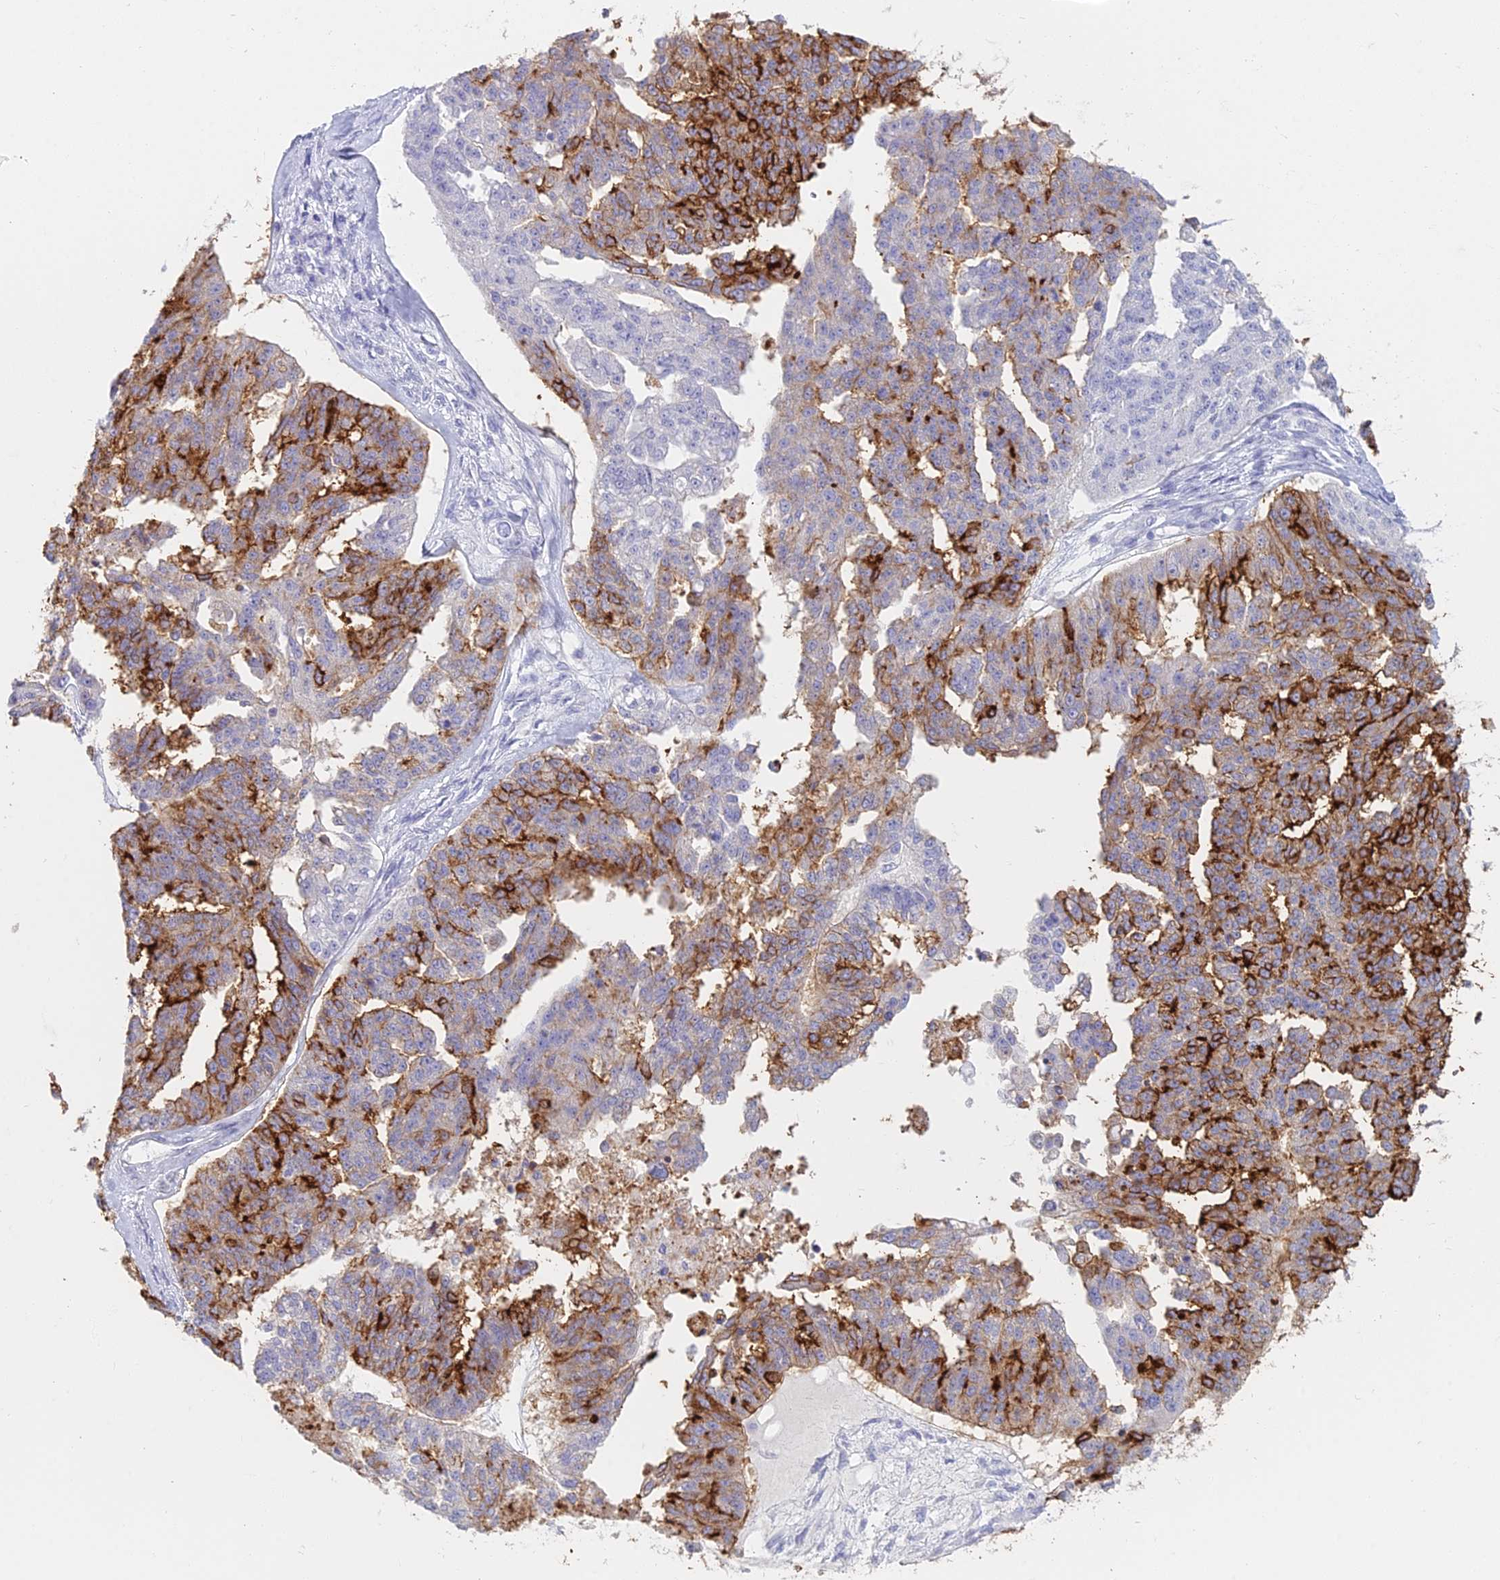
{"staining": {"intensity": "strong", "quantity": "25%-75%", "location": "cytoplasmic/membranous"}, "tissue": "ovarian cancer", "cell_type": "Tumor cells", "image_type": "cancer", "snomed": [{"axis": "morphology", "description": "Cystadenocarcinoma, serous, NOS"}, {"axis": "topography", "description": "Ovary"}], "caption": "High-power microscopy captured an immunohistochemistry micrograph of ovarian serous cystadenocarcinoma, revealing strong cytoplasmic/membranous staining in approximately 25%-75% of tumor cells. (DAB (3,3'-diaminobenzidine) IHC with brightfield microscopy, high magnification).", "gene": "ALPP", "patient": {"sex": "female", "age": 58}}